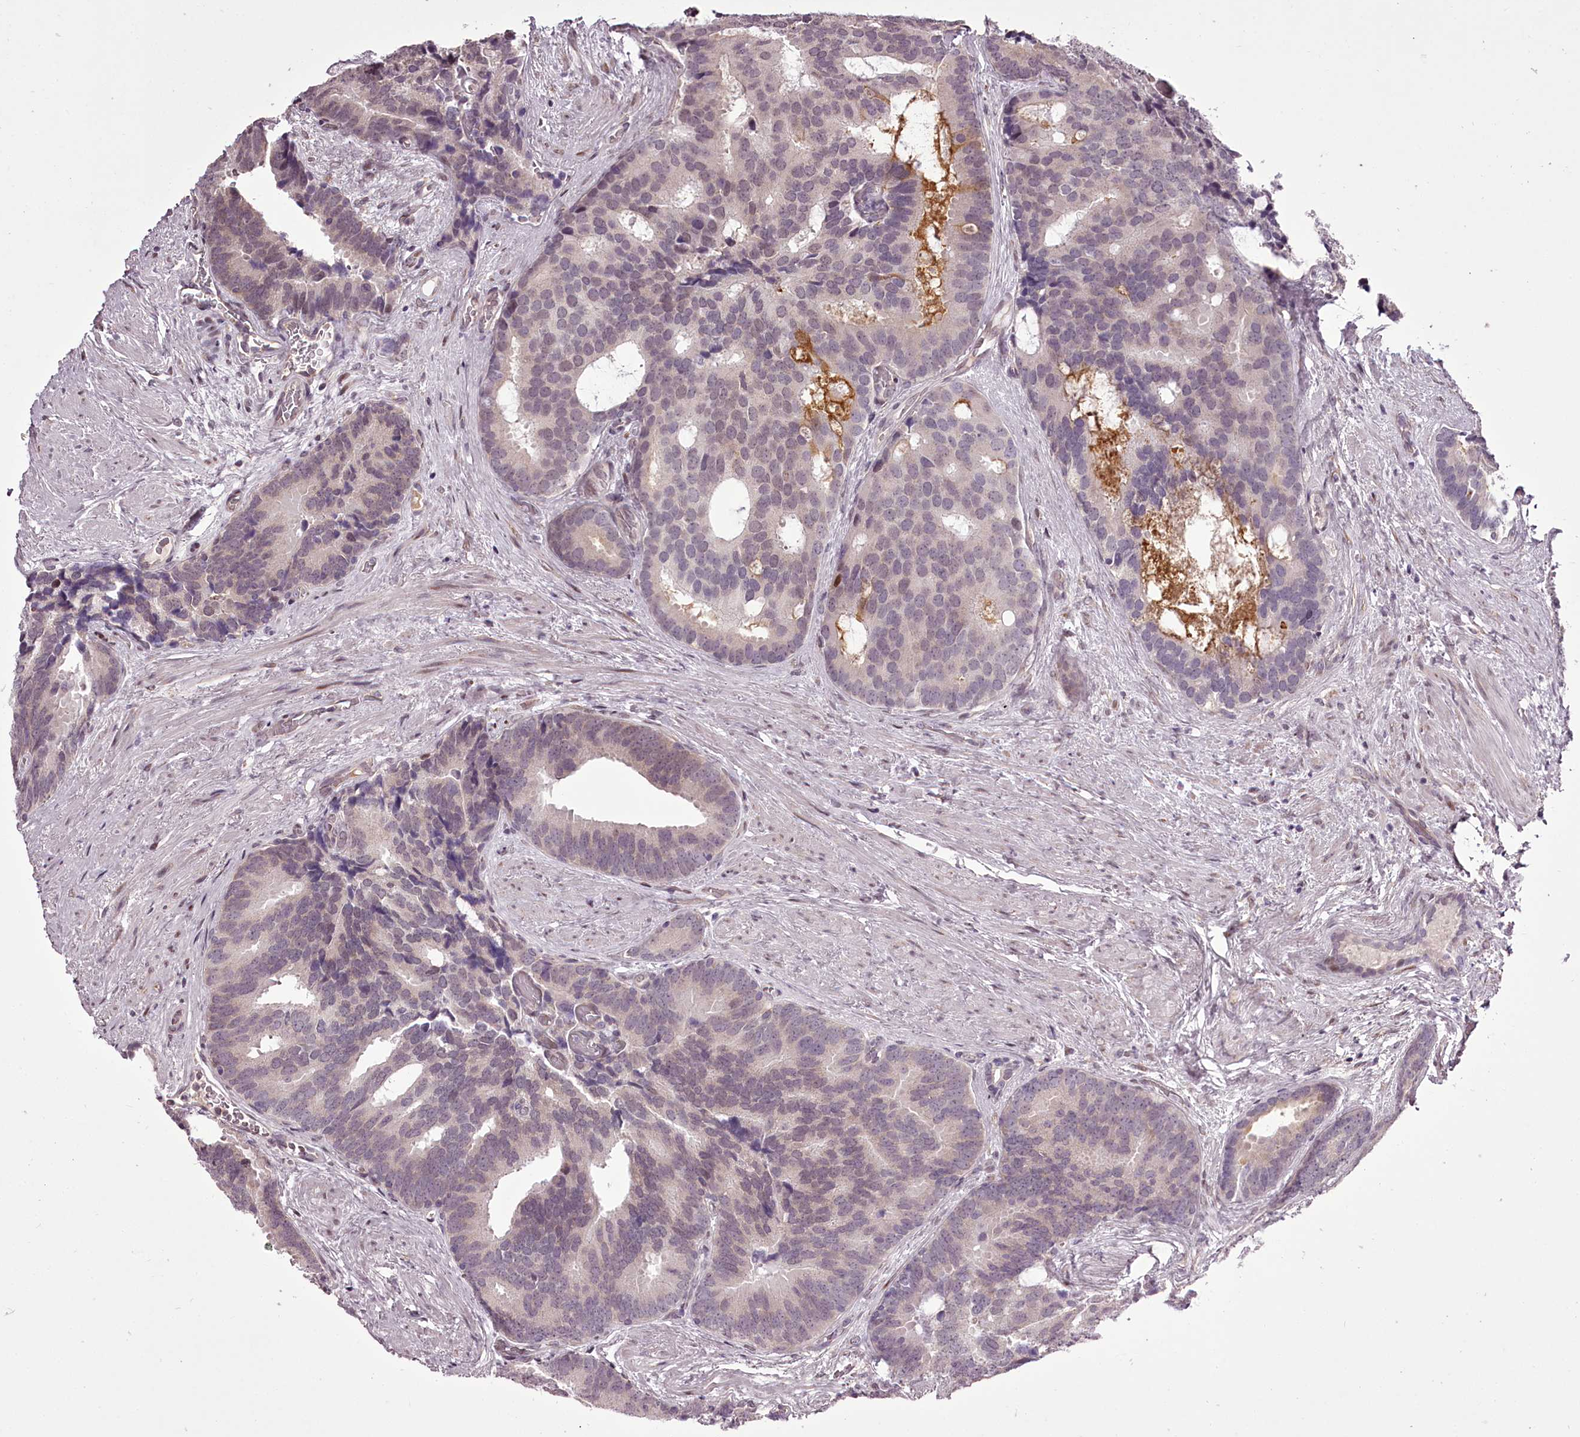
{"staining": {"intensity": "weak", "quantity": "25%-75%", "location": "nuclear"}, "tissue": "prostate cancer", "cell_type": "Tumor cells", "image_type": "cancer", "snomed": [{"axis": "morphology", "description": "Adenocarcinoma, Low grade"}, {"axis": "topography", "description": "Prostate"}], "caption": "Protein analysis of prostate cancer (low-grade adenocarcinoma) tissue displays weak nuclear positivity in about 25%-75% of tumor cells. (DAB = brown stain, brightfield microscopy at high magnification).", "gene": "C1orf56", "patient": {"sex": "male", "age": 71}}